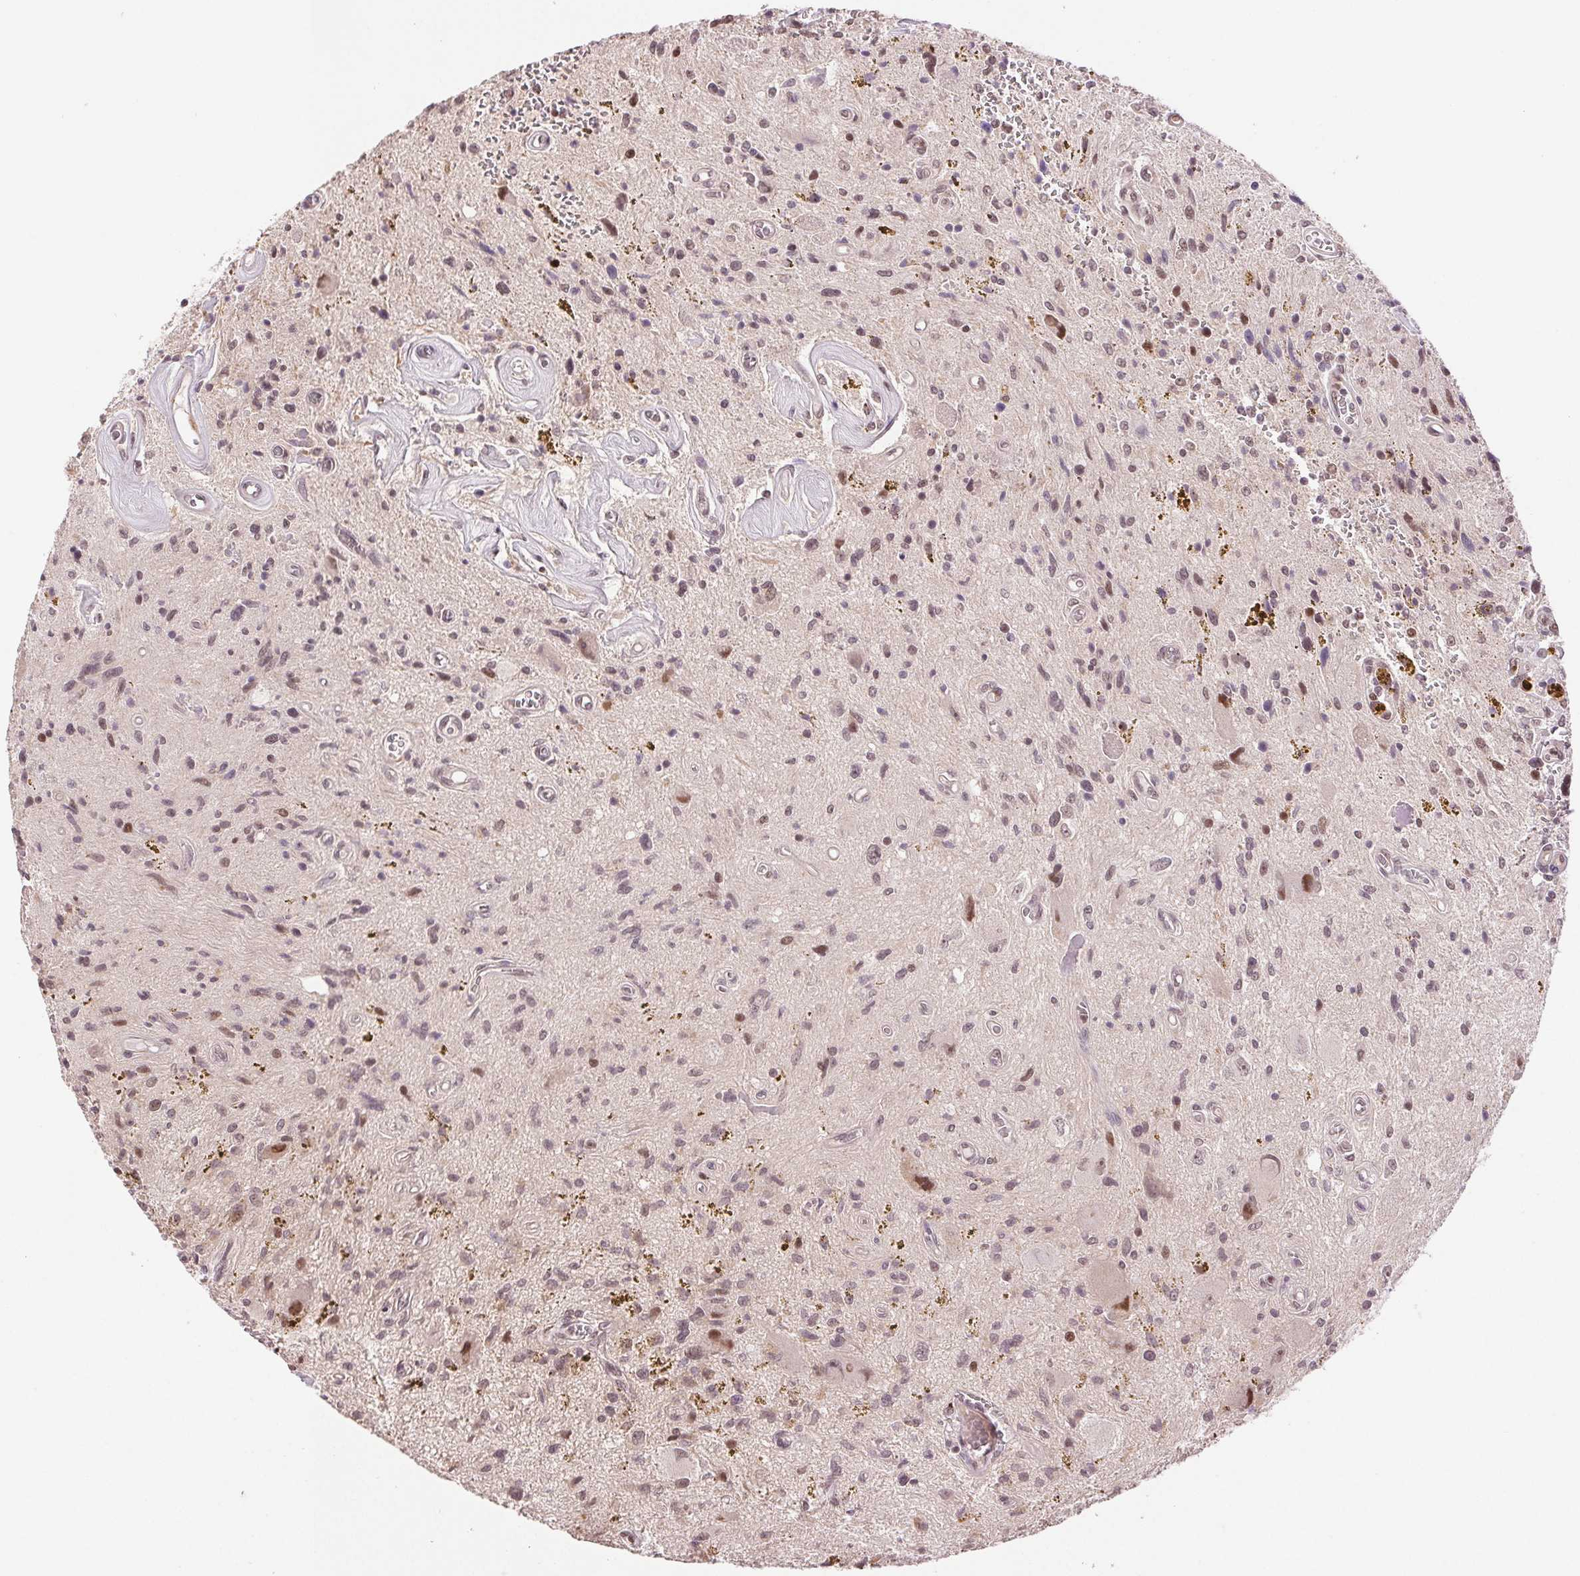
{"staining": {"intensity": "weak", "quantity": "25%-75%", "location": "nuclear"}, "tissue": "glioma", "cell_type": "Tumor cells", "image_type": "cancer", "snomed": [{"axis": "morphology", "description": "Glioma, malignant, Low grade"}, {"axis": "topography", "description": "Cerebellum"}], "caption": "Protein staining of glioma tissue demonstrates weak nuclear staining in approximately 25%-75% of tumor cells.", "gene": "GRHL3", "patient": {"sex": "female", "age": 14}}